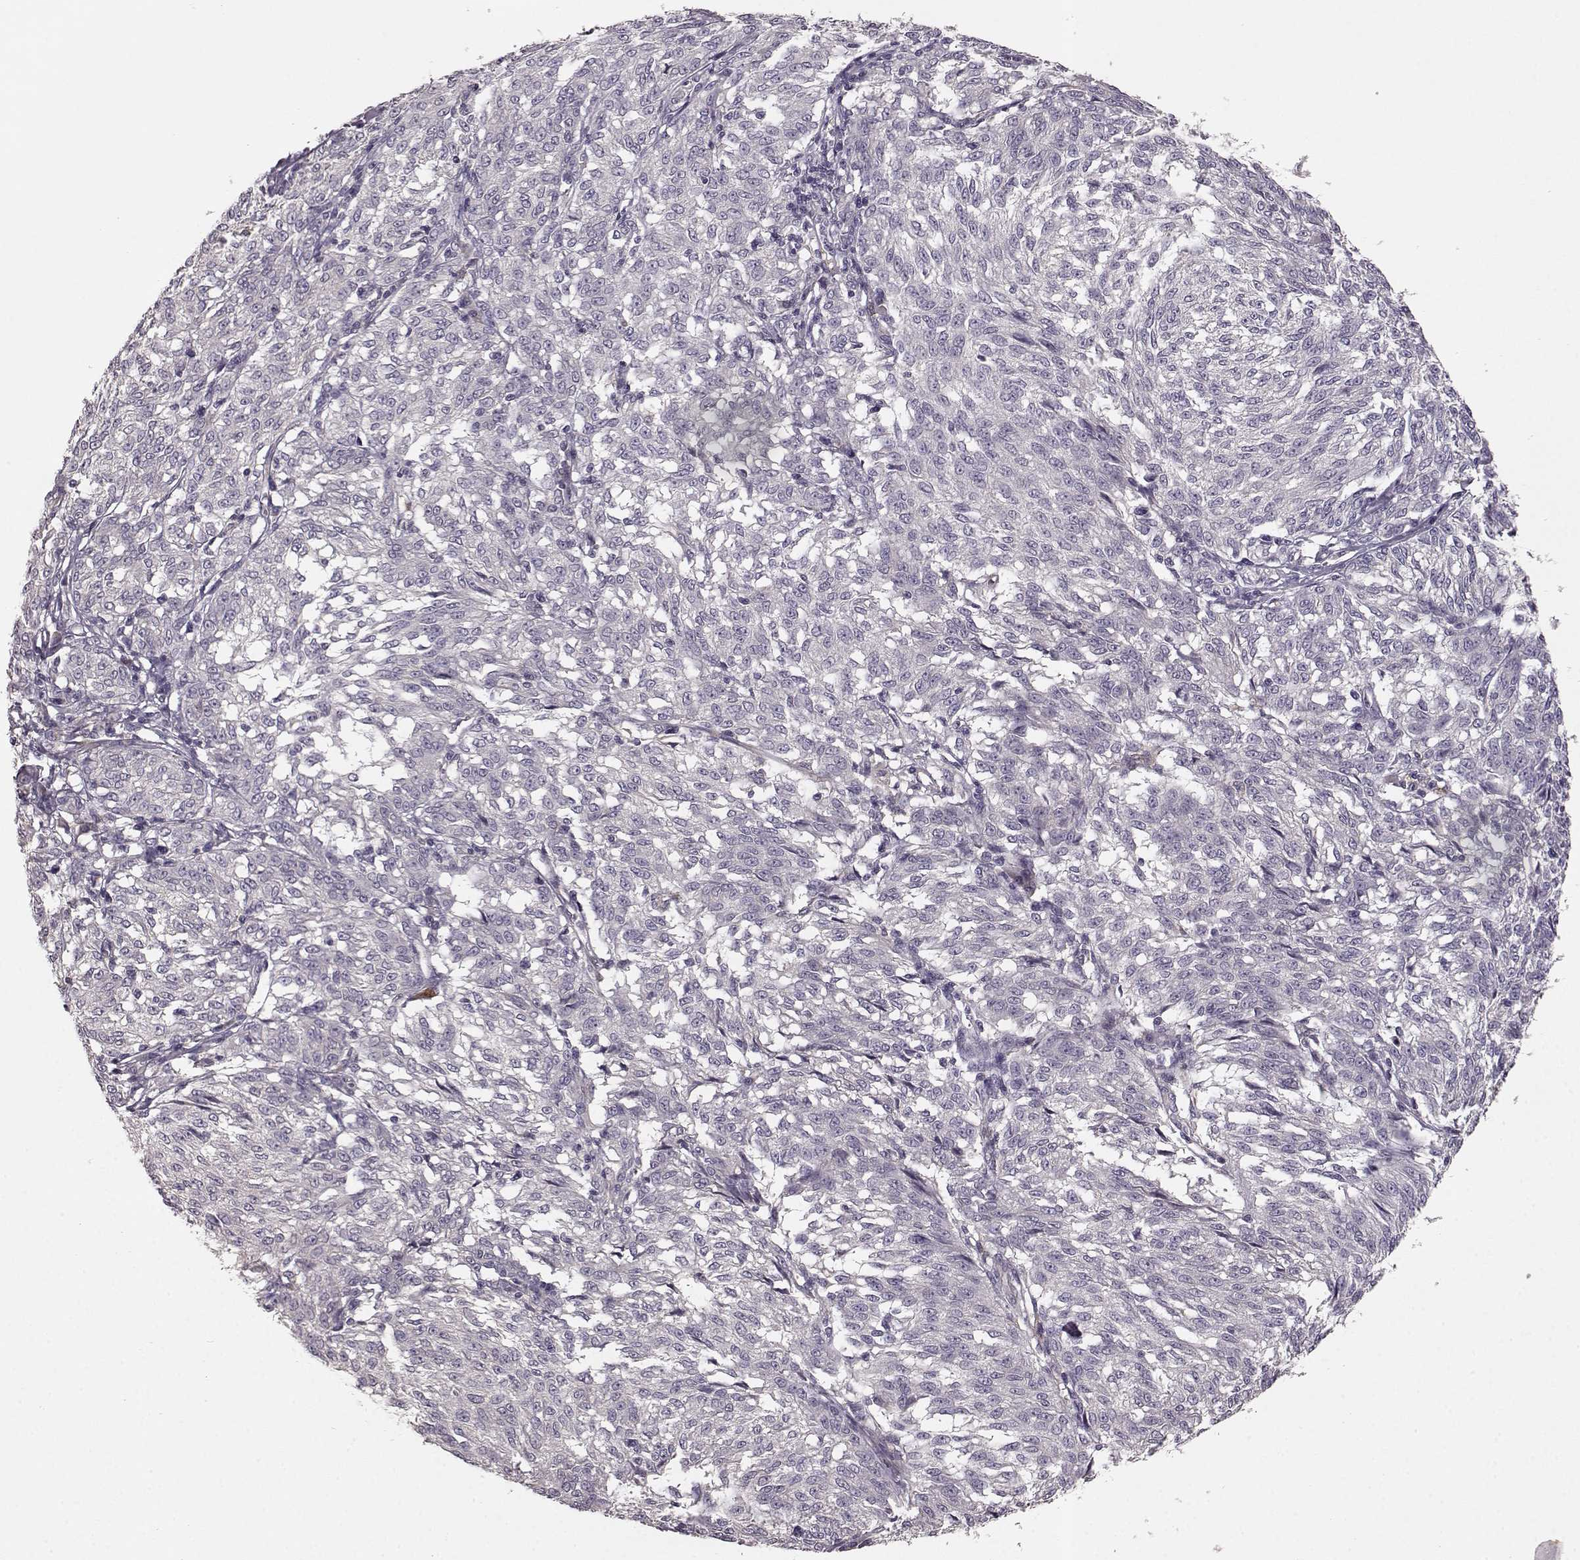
{"staining": {"intensity": "negative", "quantity": "none", "location": "none"}, "tissue": "melanoma", "cell_type": "Tumor cells", "image_type": "cancer", "snomed": [{"axis": "morphology", "description": "Malignant melanoma, NOS"}, {"axis": "topography", "description": "Skin"}], "caption": "Immunohistochemistry histopathology image of human malignant melanoma stained for a protein (brown), which reveals no expression in tumor cells. (DAB immunohistochemistry visualized using brightfield microscopy, high magnification).", "gene": "GHR", "patient": {"sex": "female", "age": 72}}